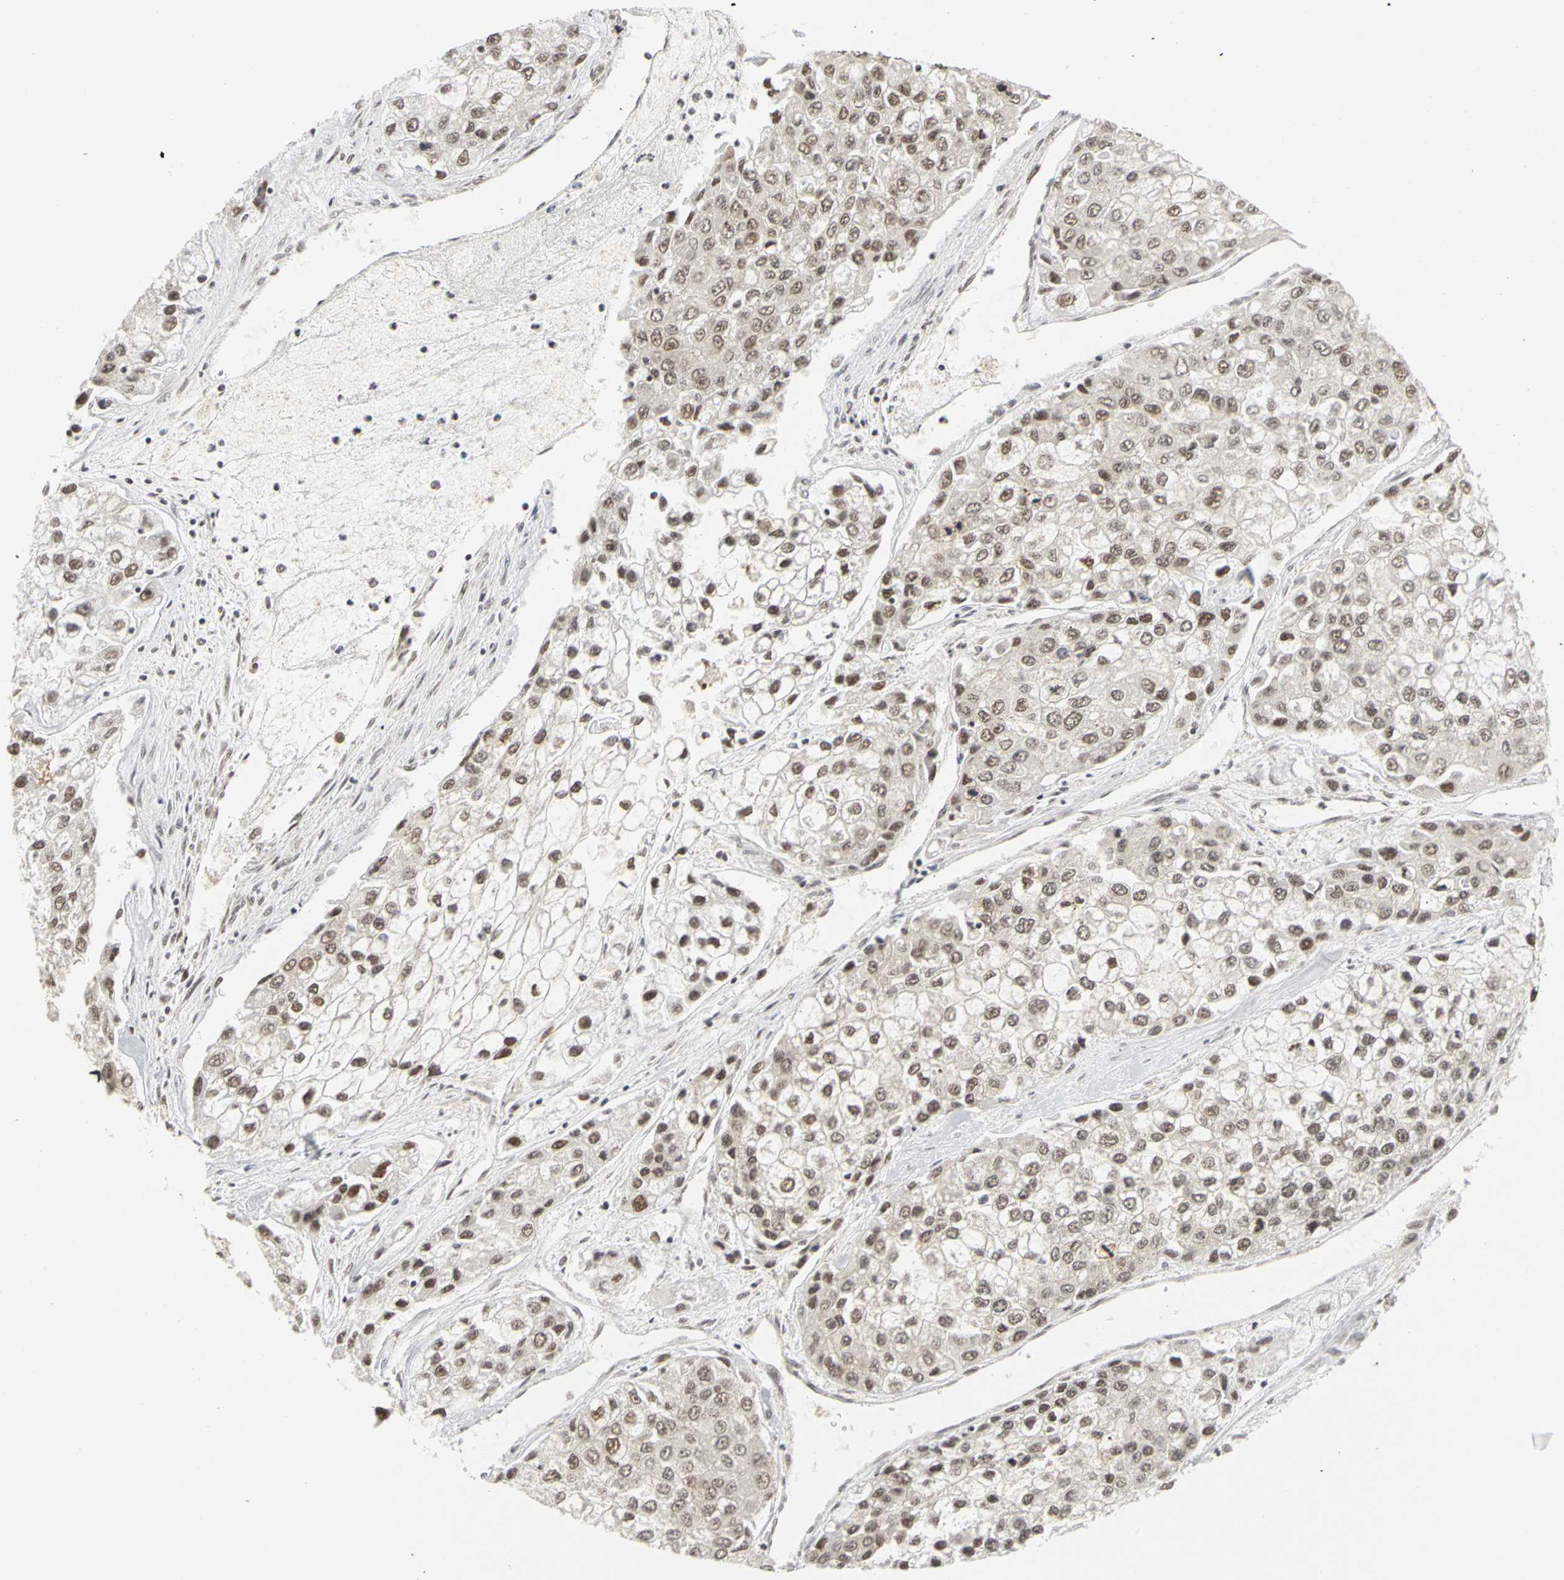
{"staining": {"intensity": "moderate", "quantity": ">75%", "location": "nuclear"}, "tissue": "liver cancer", "cell_type": "Tumor cells", "image_type": "cancer", "snomed": [{"axis": "morphology", "description": "Carcinoma, Hepatocellular, NOS"}, {"axis": "topography", "description": "Liver"}], "caption": "Tumor cells demonstrate medium levels of moderate nuclear staining in about >75% of cells in human liver cancer. The staining is performed using DAB (3,3'-diaminobenzidine) brown chromogen to label protein expression. The nuclei are counter-stained blue using hematoxylin.", "gene": "CSNK2B", "patient": {"sex": "female", "age": 66}}